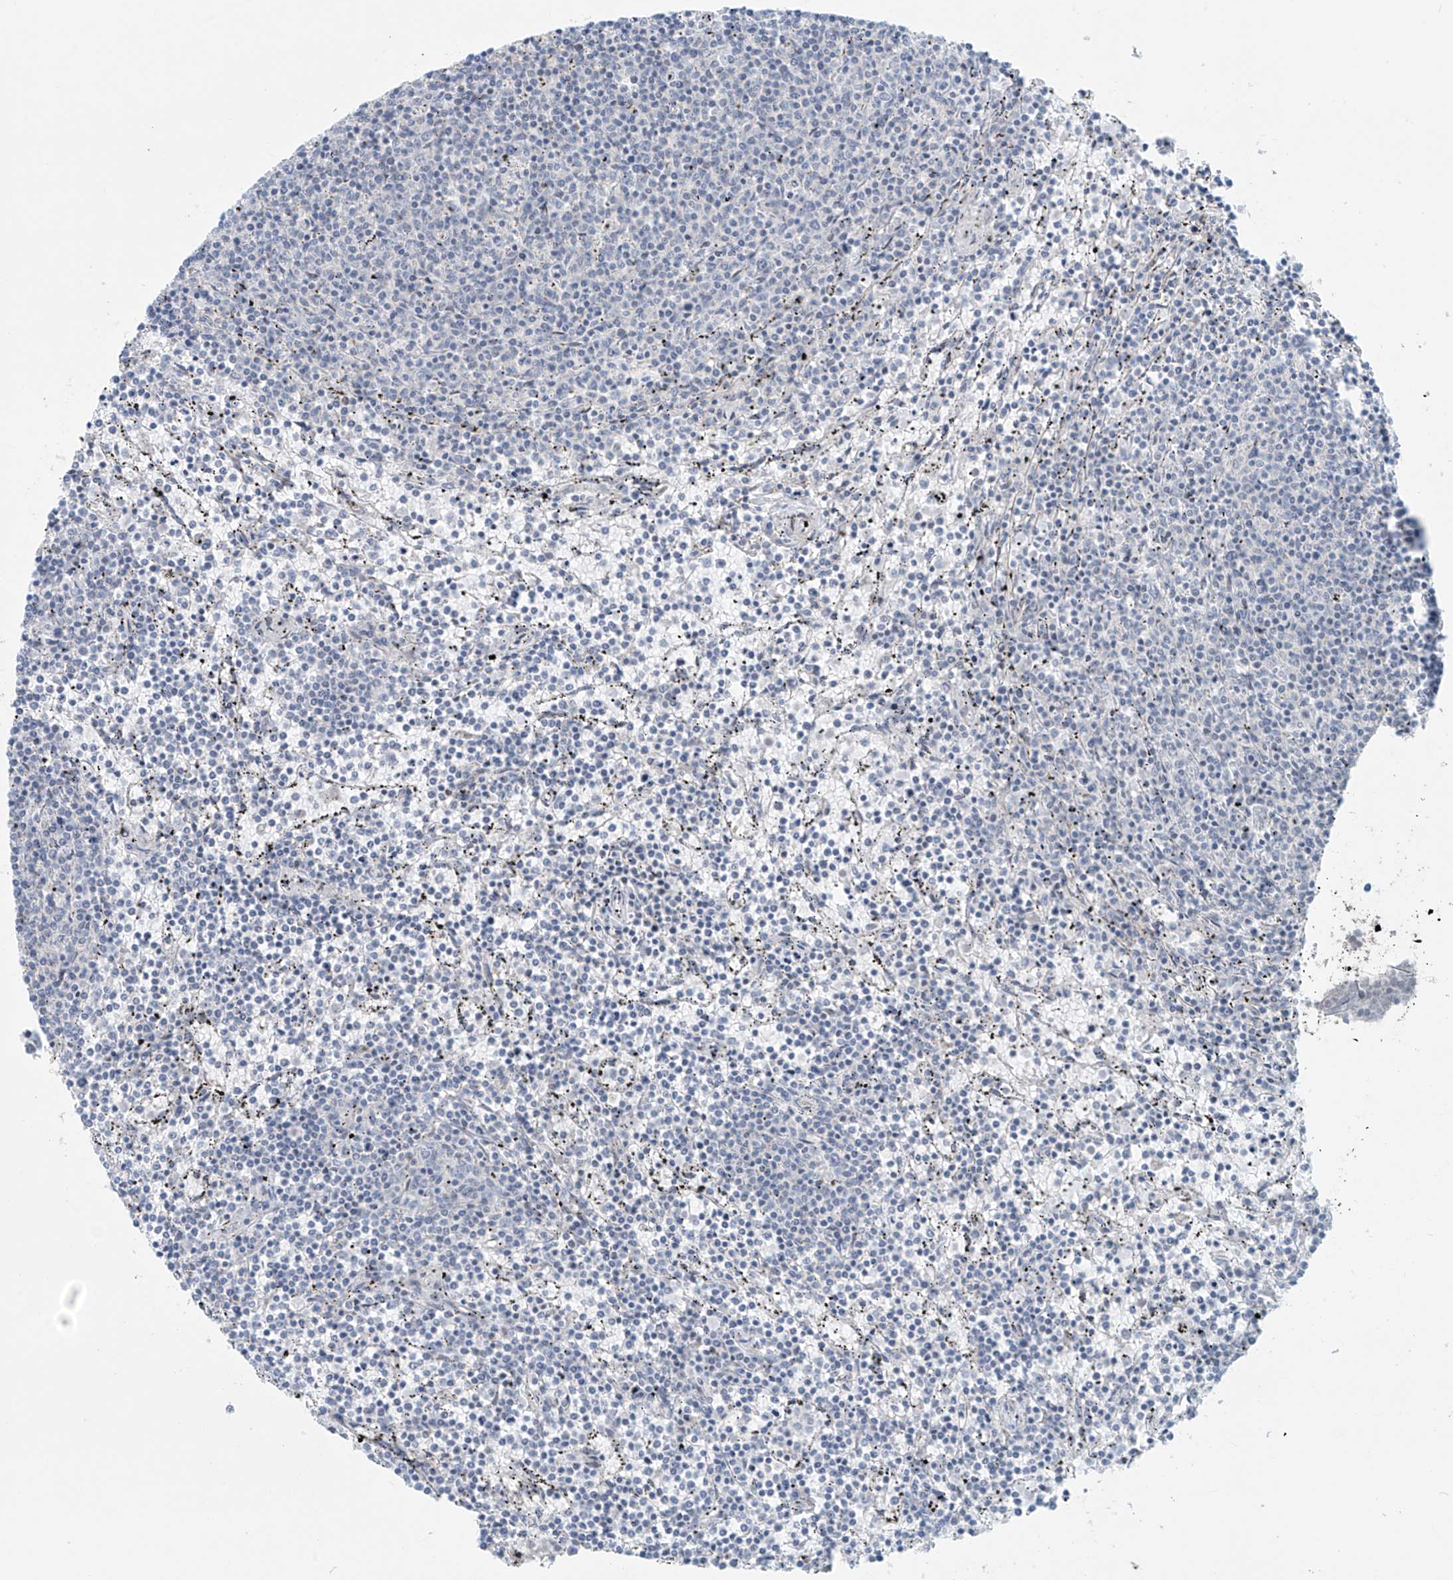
{"staining": {"intensity": "negative", "quantity": "none", "location": "none"}, "tissue": "lymphoma", "cell_type": "Tumor cells", "image_type": "cancer", "snomed": [{"axis": "morphology", "description": "Malignant lymphoma, non-Hodgkin's type, Low grade"}, {"axis": "topography", "description": "Spleen"}], "caption": "Immunohistochemistry (IHC) micrograph of neoplastic tissue: human malignant lymphoma, non-Hodgkin's type (low-grade) stained with DAB displays no significant protein positivity in tumor cells. (DAB IHC, high magnification).", "gene": "RASGEF1A", "patient": {"sex": "female", "age": 50}}